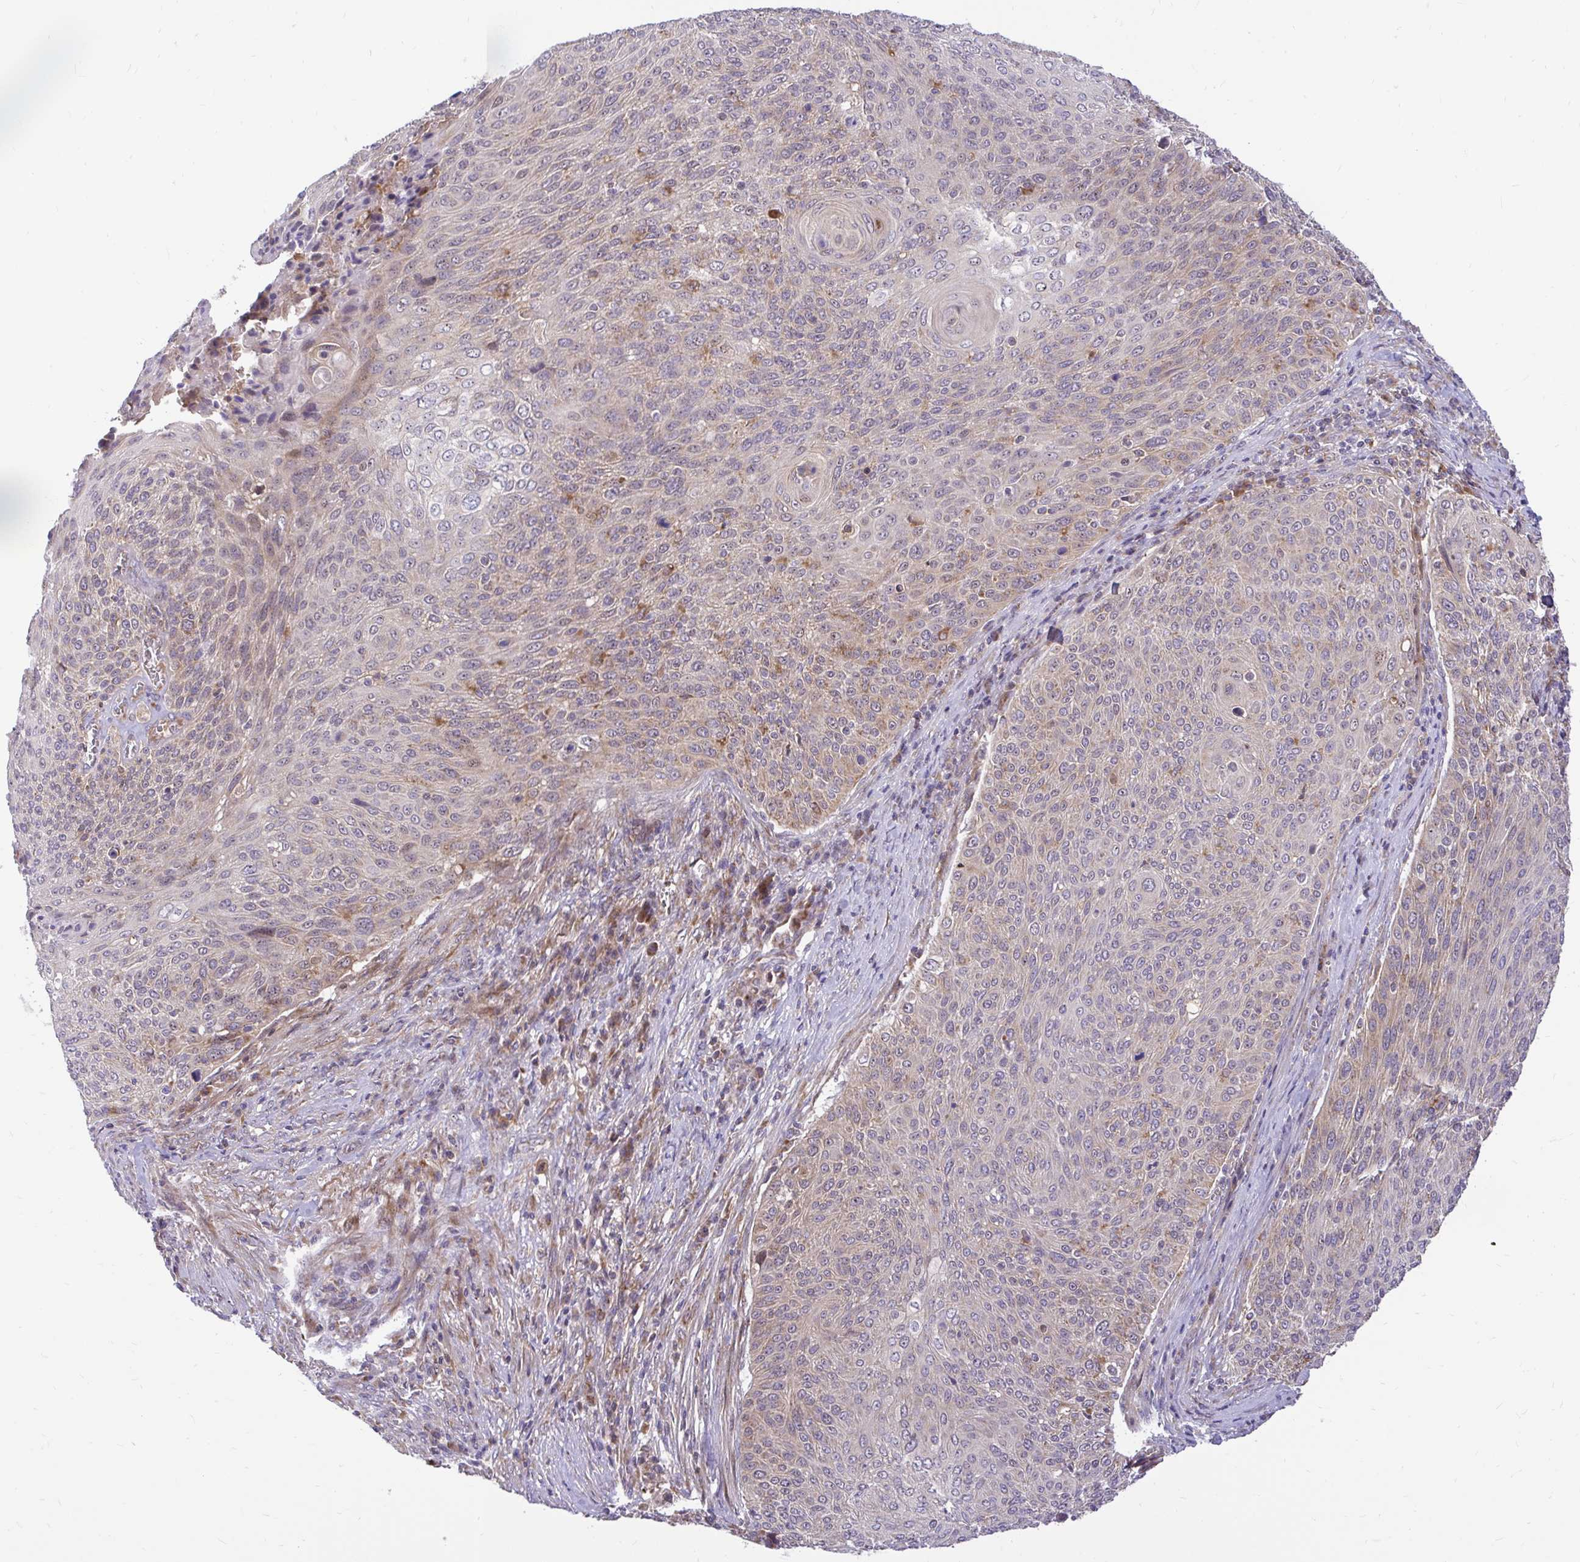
{"staining": {"intensity": "weak", "quantity": "25%-75%", "location": "cytoplasmic/membranous"}, "tissue": "cervical cancer", "cell_type": "Tumor cells", "image_type": "cancer", "snomed": [{"axis": "morphology", "description": "Squamous cell carcinoma, NOS"}, {"axis": "topography", "description": "Cervix"}], "caption": "Cervical squamous cell carcinoma stained with a brown dye shows weak cytoplasmic/membranous positive staining in approximately 25%-75% of tumor cells.", "gene": "VTI1B", "patient": {"sex": "female", "age": 31}}